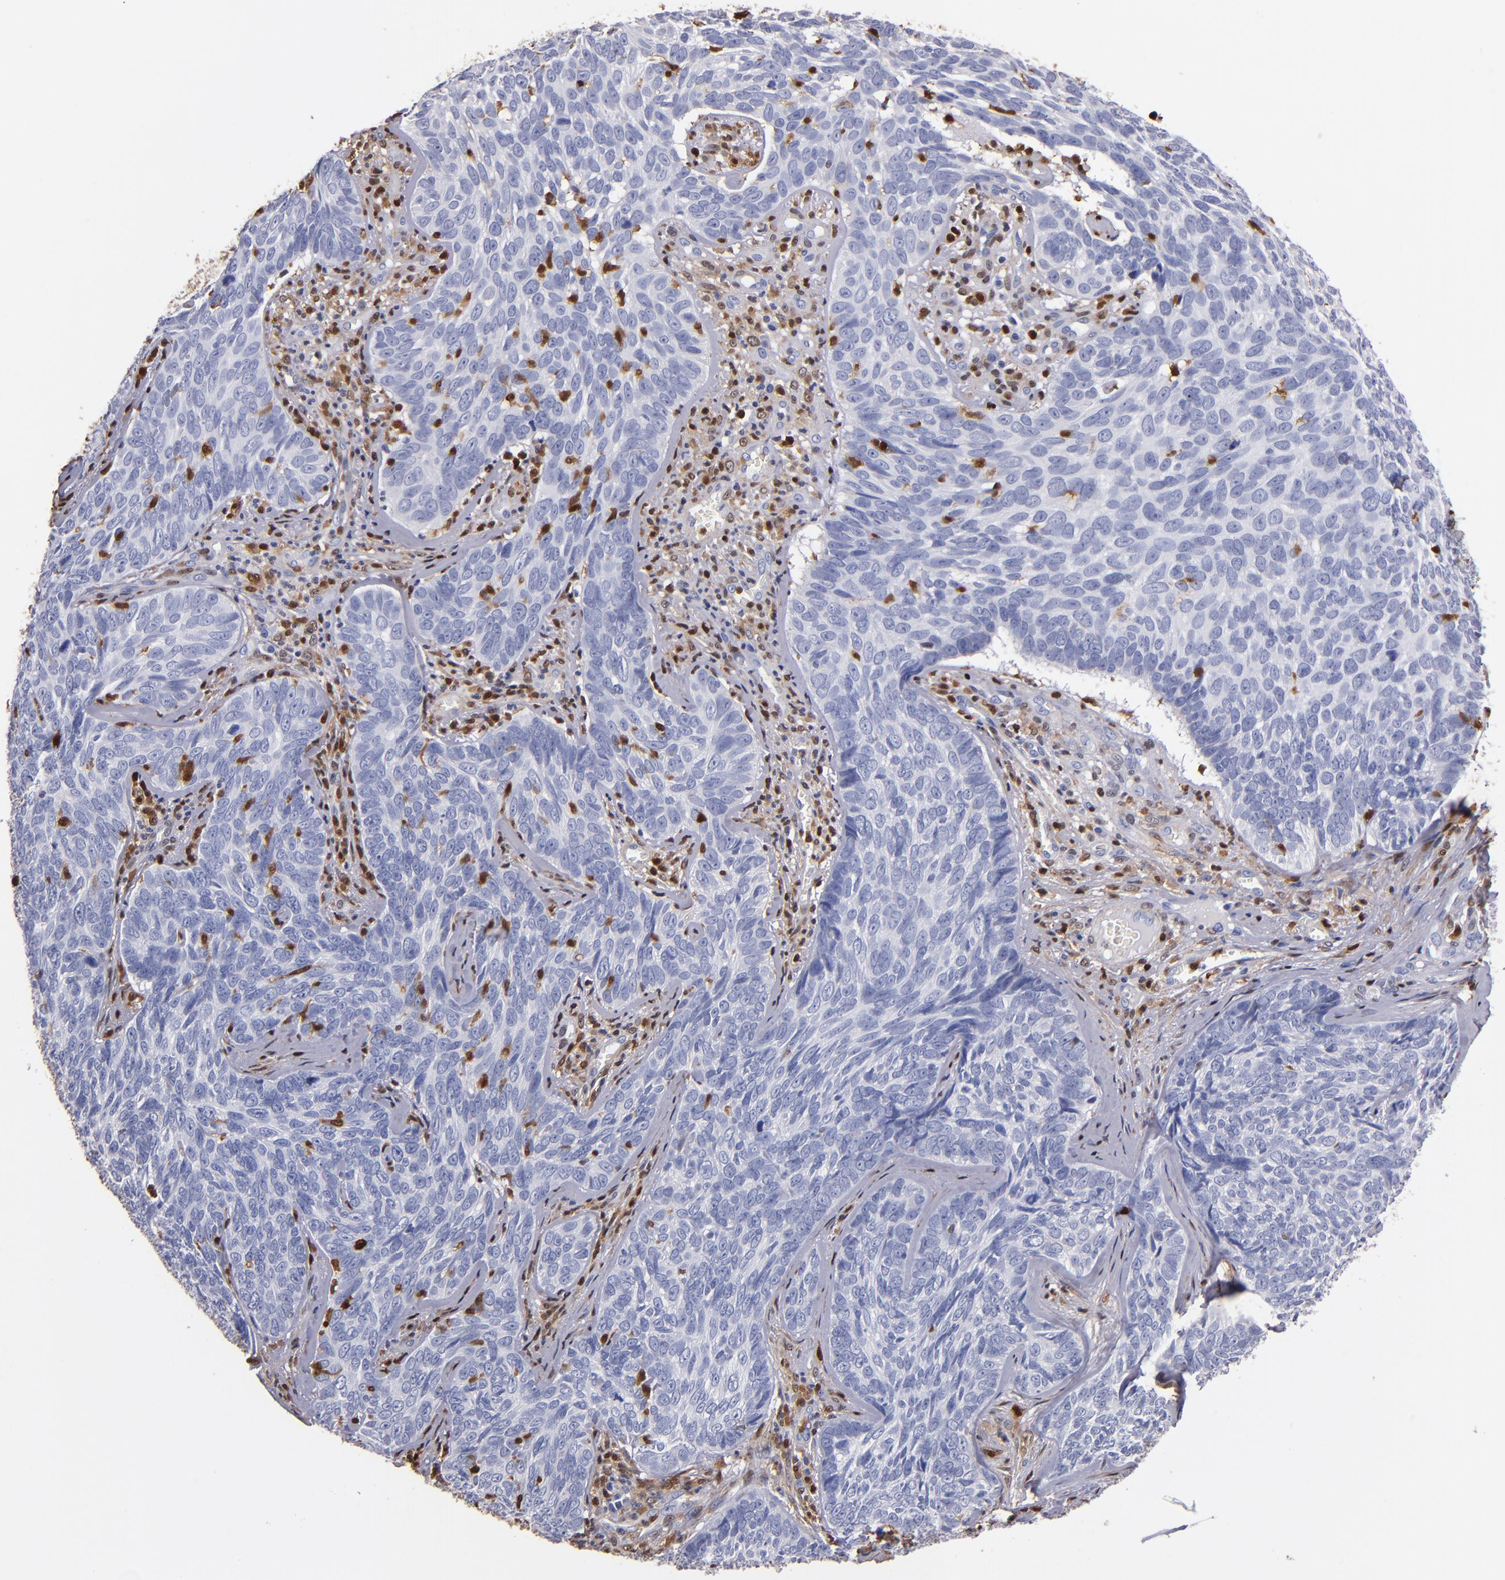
{"staining": {"intensity": "negative", "quantity": "none", "location": "none"}, "tissue": "skin cancer", "cell_type": "Tumor cells", "image_type": "cancer", "snomed": [{"axis": "morphology", "description": "Basal cell carcinoma"}, {"axis": "topography", "description": "Skin"}], "caption": "DAB (3,3'-diaminobenzidine) immunohistochemical staining of skin cancer (basal cell carcinoma) exhibits no significant expression in tumor cells.", "gene": "S100A4", "patient": {"sex": "male", "age": 72}}